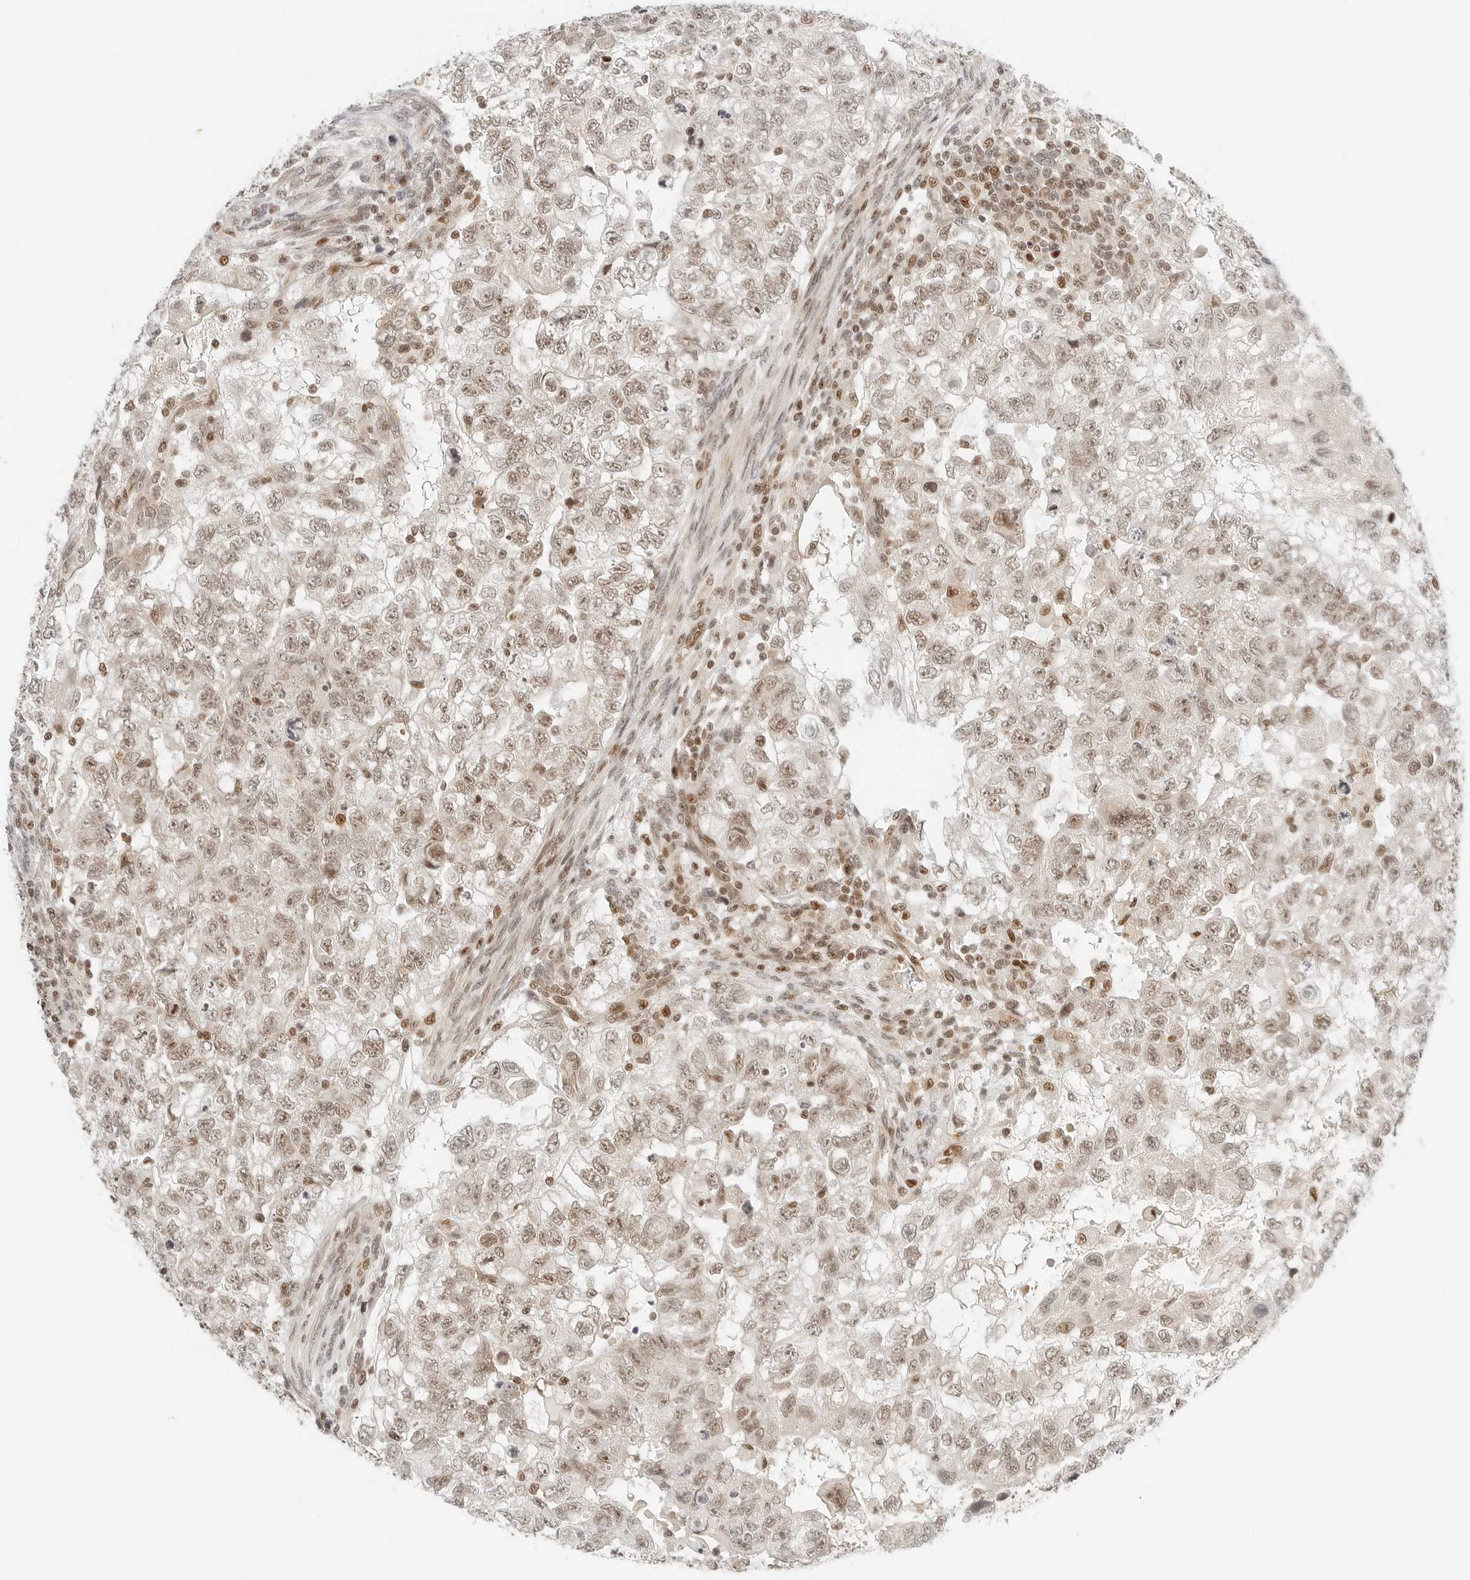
{"staining": {"intensity": "moderate", "quantity": ">75%", "location": "nuclear"}, "tissue": "testis cancer", "cell_type": "Tumor cells", "image_type": "cancer", "snomed": [{"axis": "morphology", "description": "Carcinoma, Embryonal, NOS"}, {"axis": "topography", "description": "Testis"}], "caption": "Tumor cells reveal medium levels of moderate nuclear expression in about >75% of cells in human testis cancer. (brown staining indicates protein expression, while blue staining denotes nuclei).", "gene": "CRTC2", "patient": {"sex": "male", "age": 37}}